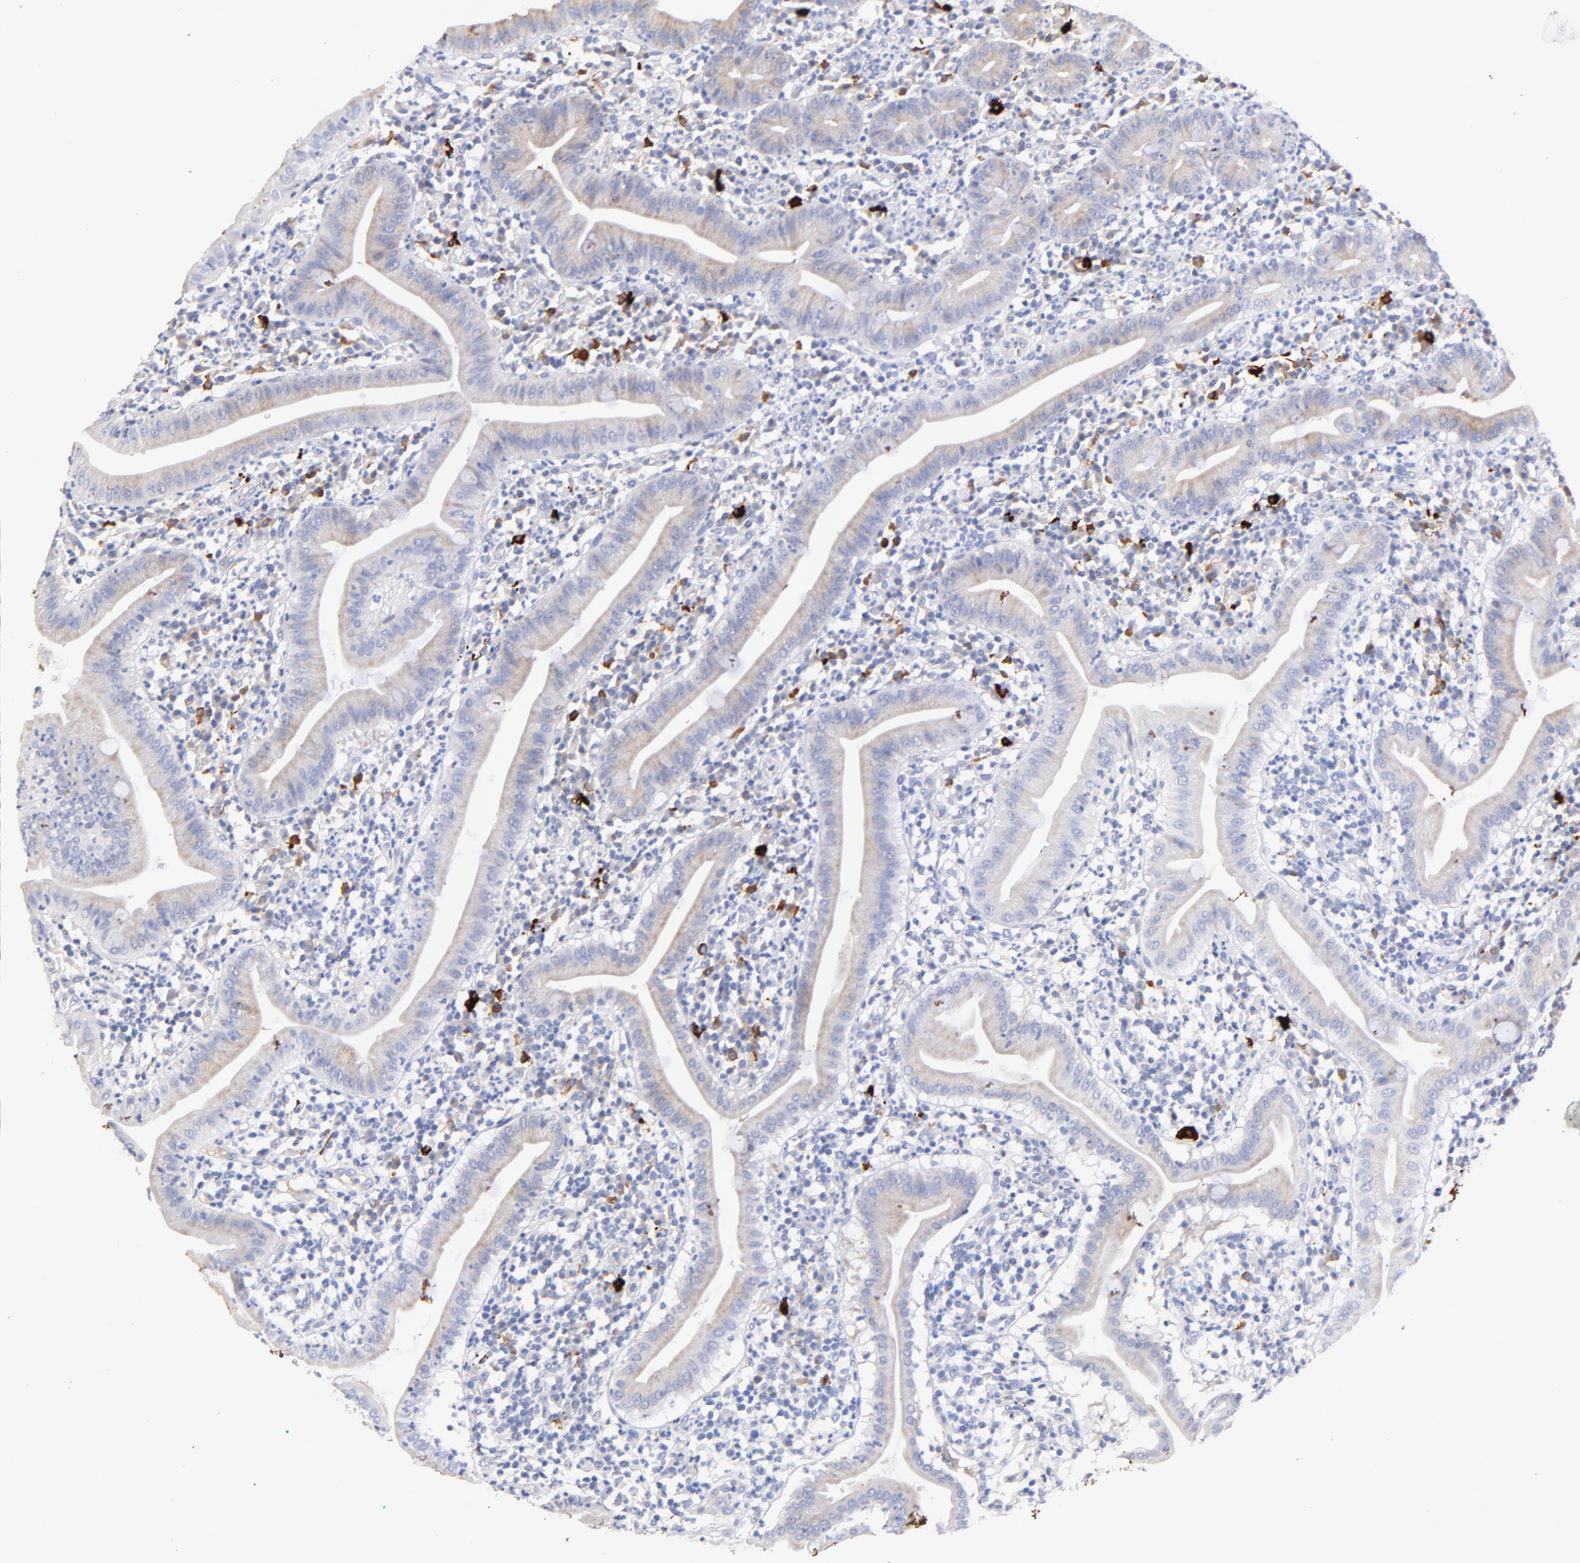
{"staining": {"intensity": "weak", "quantity": "25%-75%", "location": "cytoplasmic/membranous"}, "tissue": "duodenum", "cell_type": "Glandular cells", "image_type": "normal", "snomed": [{"axis": "morphology", "description": "Normal tissue, NOS"}, {"axis": "topography", "description": "Duodenum"}], "caption": "Duodenum stained for a protein shows weak cytoplasmic/membranous positivity in glandular cells. The protein of interest is stained brown, and the nuclei are stained in blue (DAB IHC with brightfield microscopy, high magnification).", "gene": "IGLV7", "patient": {"sex": "male", "age": 50}}